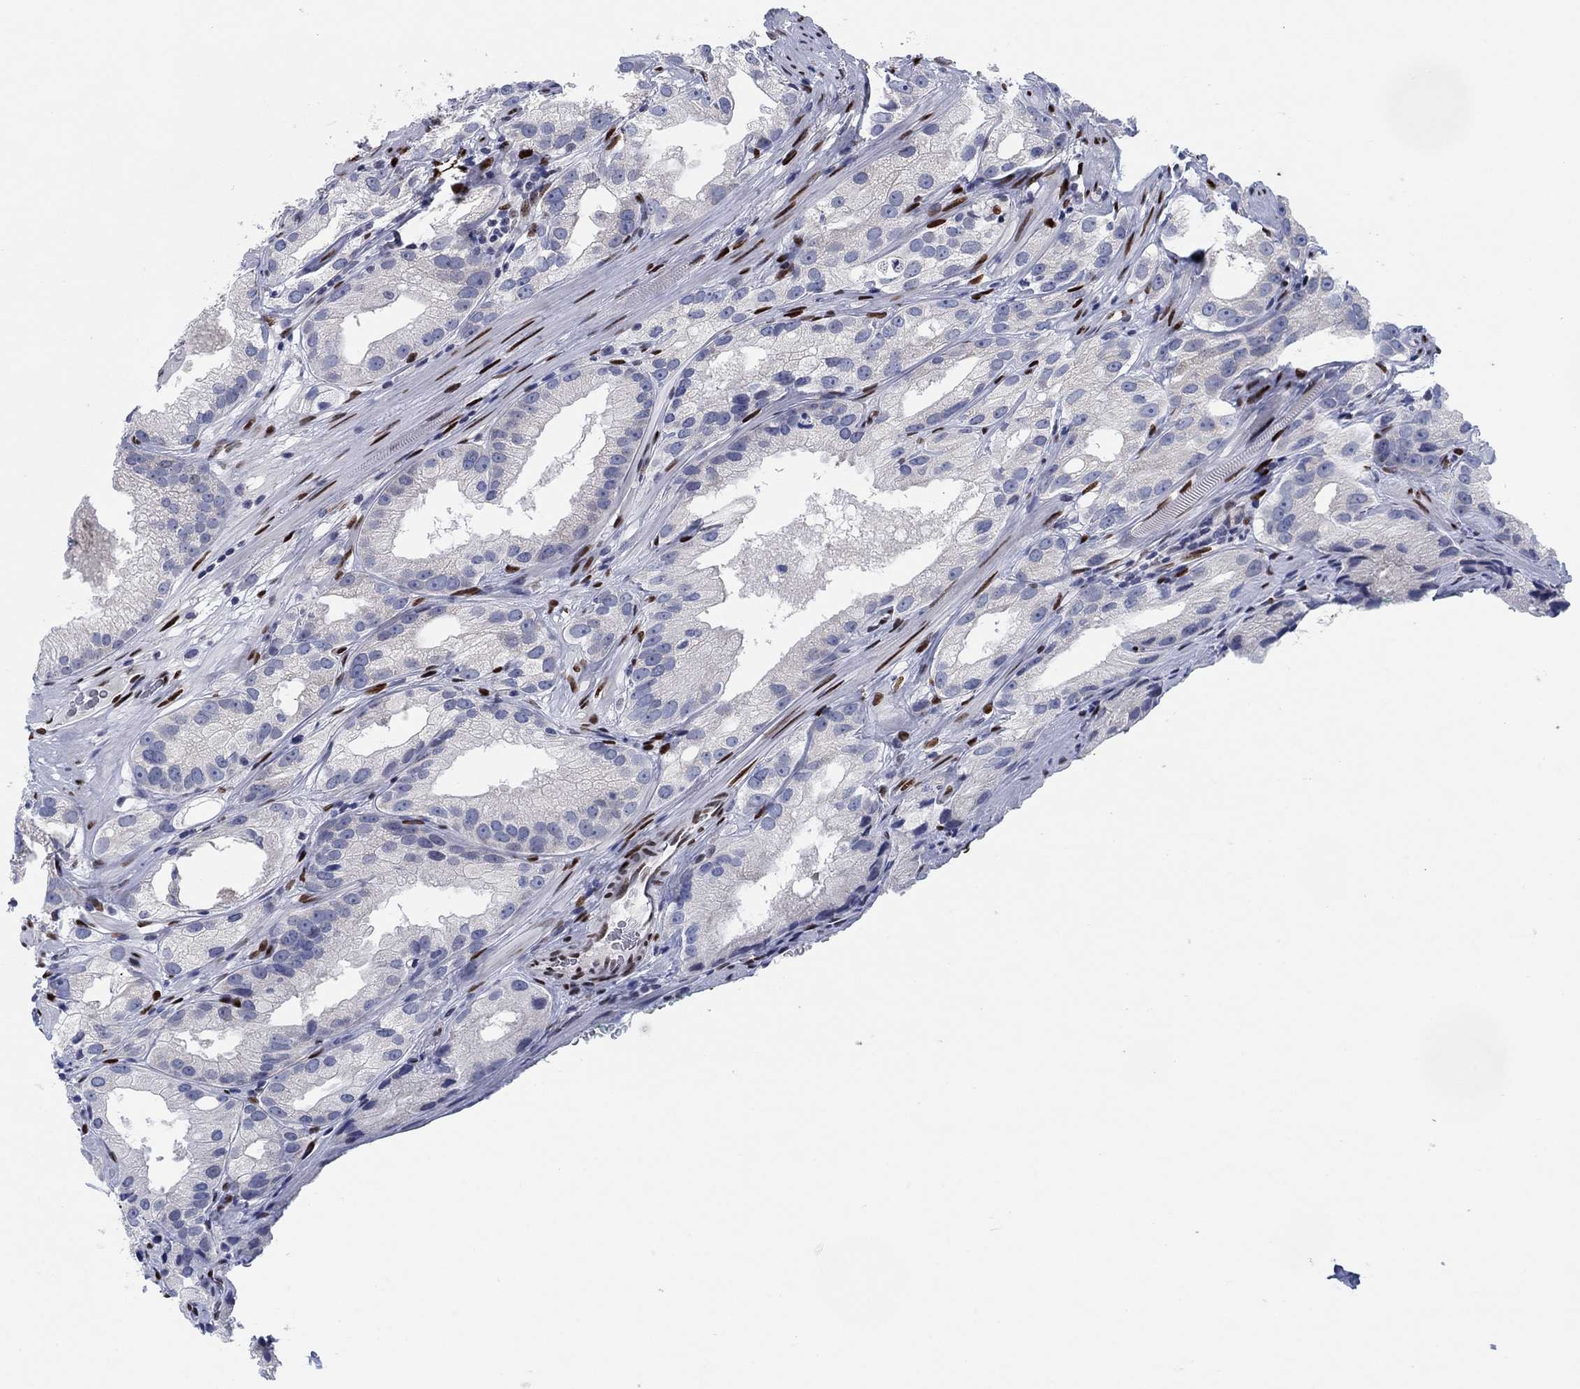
{"staining": {"intensity": "negative", "quantity": "none", "location": "none"}, "tissue": "prostate cancer", "cell_type": "Tumor cells", "image_type": "cancer", "snomed": [{"axis": "morphology", "description": "Adenocarcinoma, High grade"}, {"axis": "topography", "description": "Prostate and seminal vesicle, NOS"}], "caption": "Micrograph shows no significant protein staining in tumor cells of prostate adenocarcinoma (high-grade).", "gene": "ZEB1", "patient": {"sex": "male", "age": 62}}